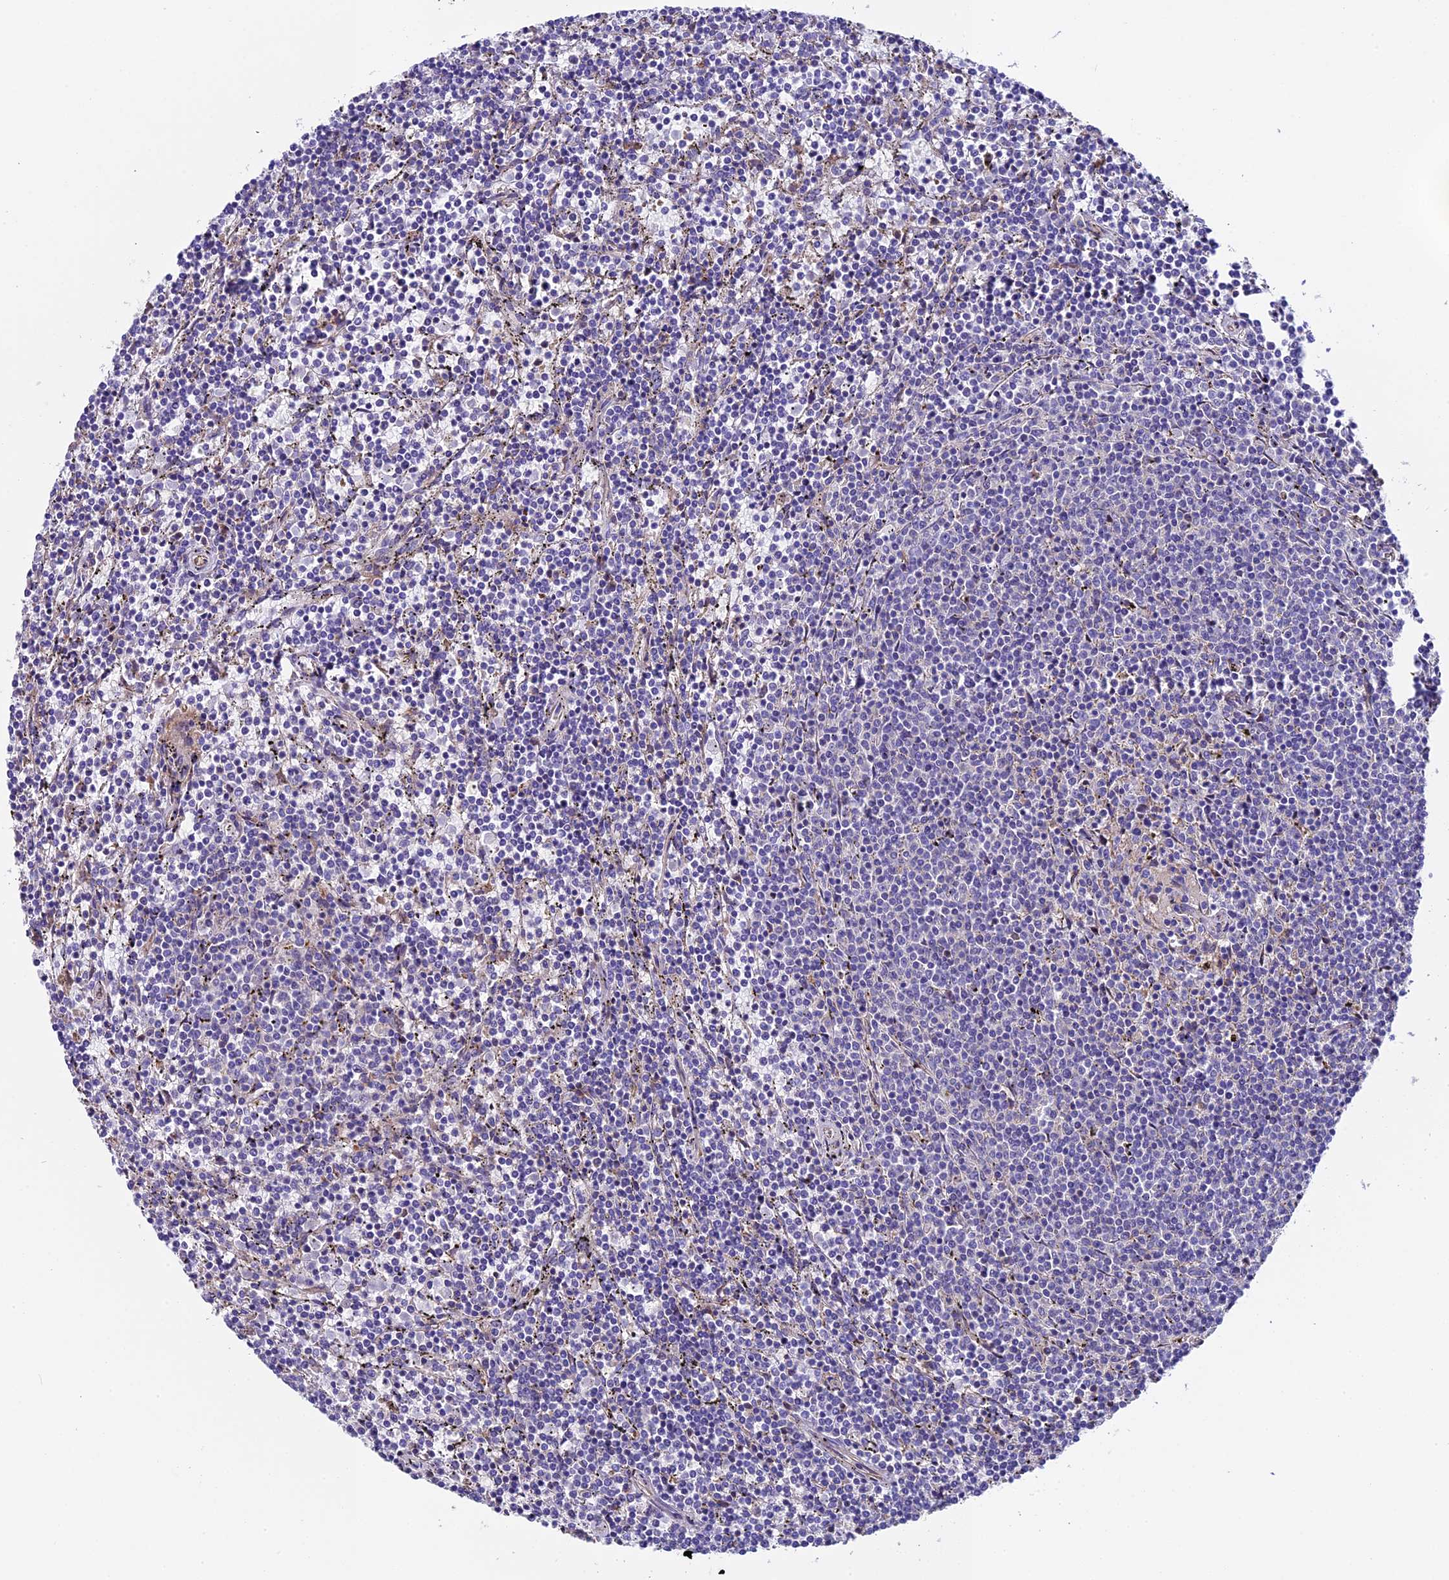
{"staining": {"intensity": "negative", "quantity": "none", "location": "none"}, "tissue": "lymphoma", "cell_type": "Tumor cells", "image_type": "cancer", "snomed": [{"axis": "morphology", "description": "Malignant lymphoma, non-Hodgkin's type, Low grade"}, {"axis": "topography", "description": "Spleen"}], "caption": "High power microscopy photomicrograph of an immunohistochemistry photomicrograph of lymphoma, revealing no significant positivity in tumor cells. (DAB (3,3'-diaminobenzidine) immunohistochemistry visualized using brightfield microscopy, high magnification).", "gene": "PIGU", "patient": {"sex": "female", "age": 50}}